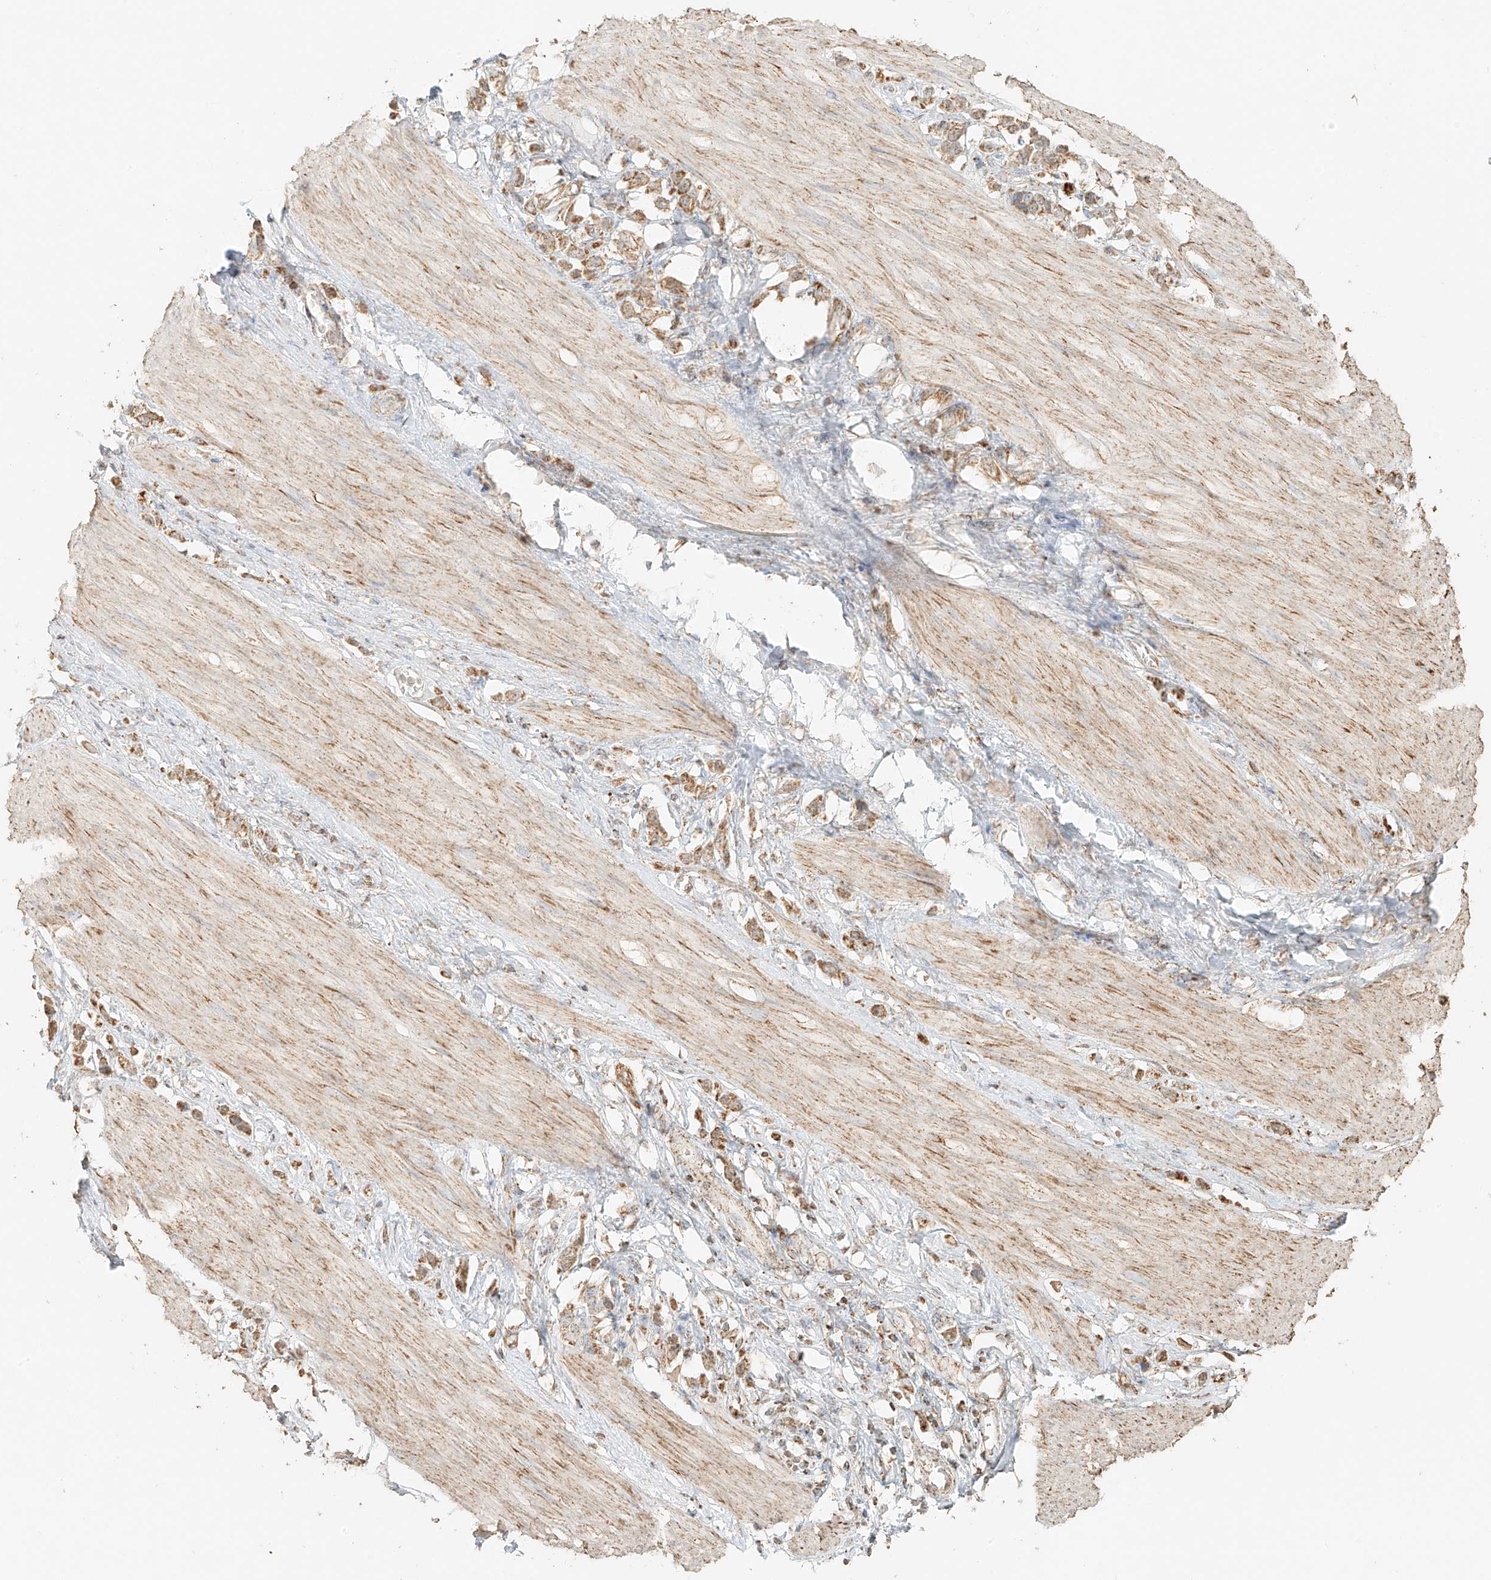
{"staining": {"intensity": "moderate", "quantity": ">75%", "location": "cytoplasmic/membranous"}, "tissue": "stomach cancer", "cell_type": "Tumor cells", "image_type": "cancer", "snomed": [{"axis": "morphology", "description": "Adenocarcinoma, NOS"}, {"axis": "topography", "description": "Stomach"}], "caption": "Moderate cytoplasmic/membranous positivity is seen in approximately >75% of tumor cells in stomach cancer.", "gene": "MIPEP", "patient": {"sex": "female", "age": 65}}